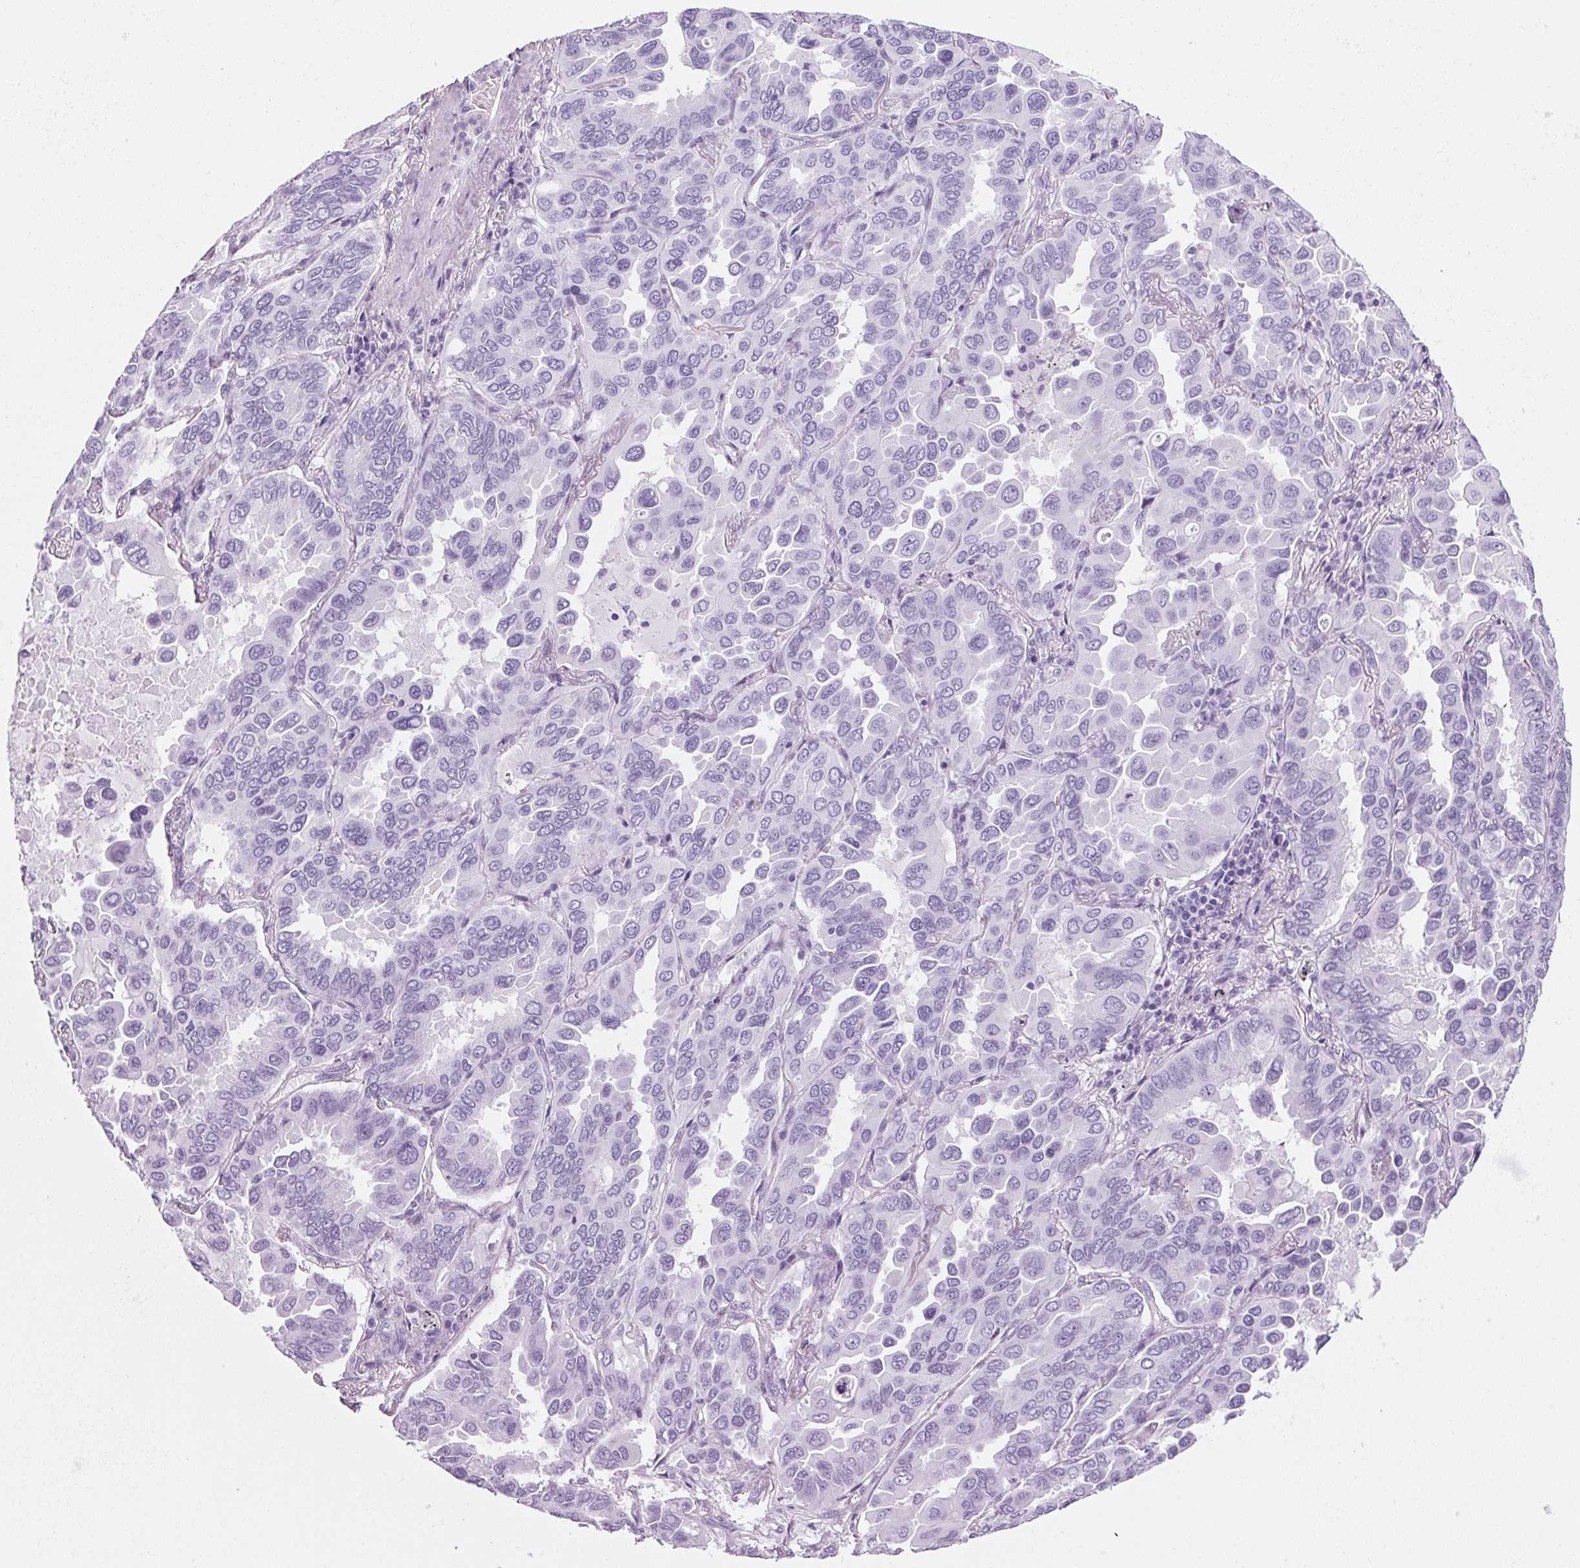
{"staining": {"intensity": "negative", "quantity": "none", "location": "none"}, "tissue": "lung cancer", "cell_type": "Tumor cells", "image_type": "cancer", "snomed": [{"axis": "morphology", "description": "Adenocarcinoma, NOS"}, {"axis": "topography", "description": "Lung"}], "caption": "Micrograph shows no significant protein staining in tumor cells of adenocarcinoma (lung).", "gene": "PPP1R1A", "patient": {"sex": "male", "age": 64}}